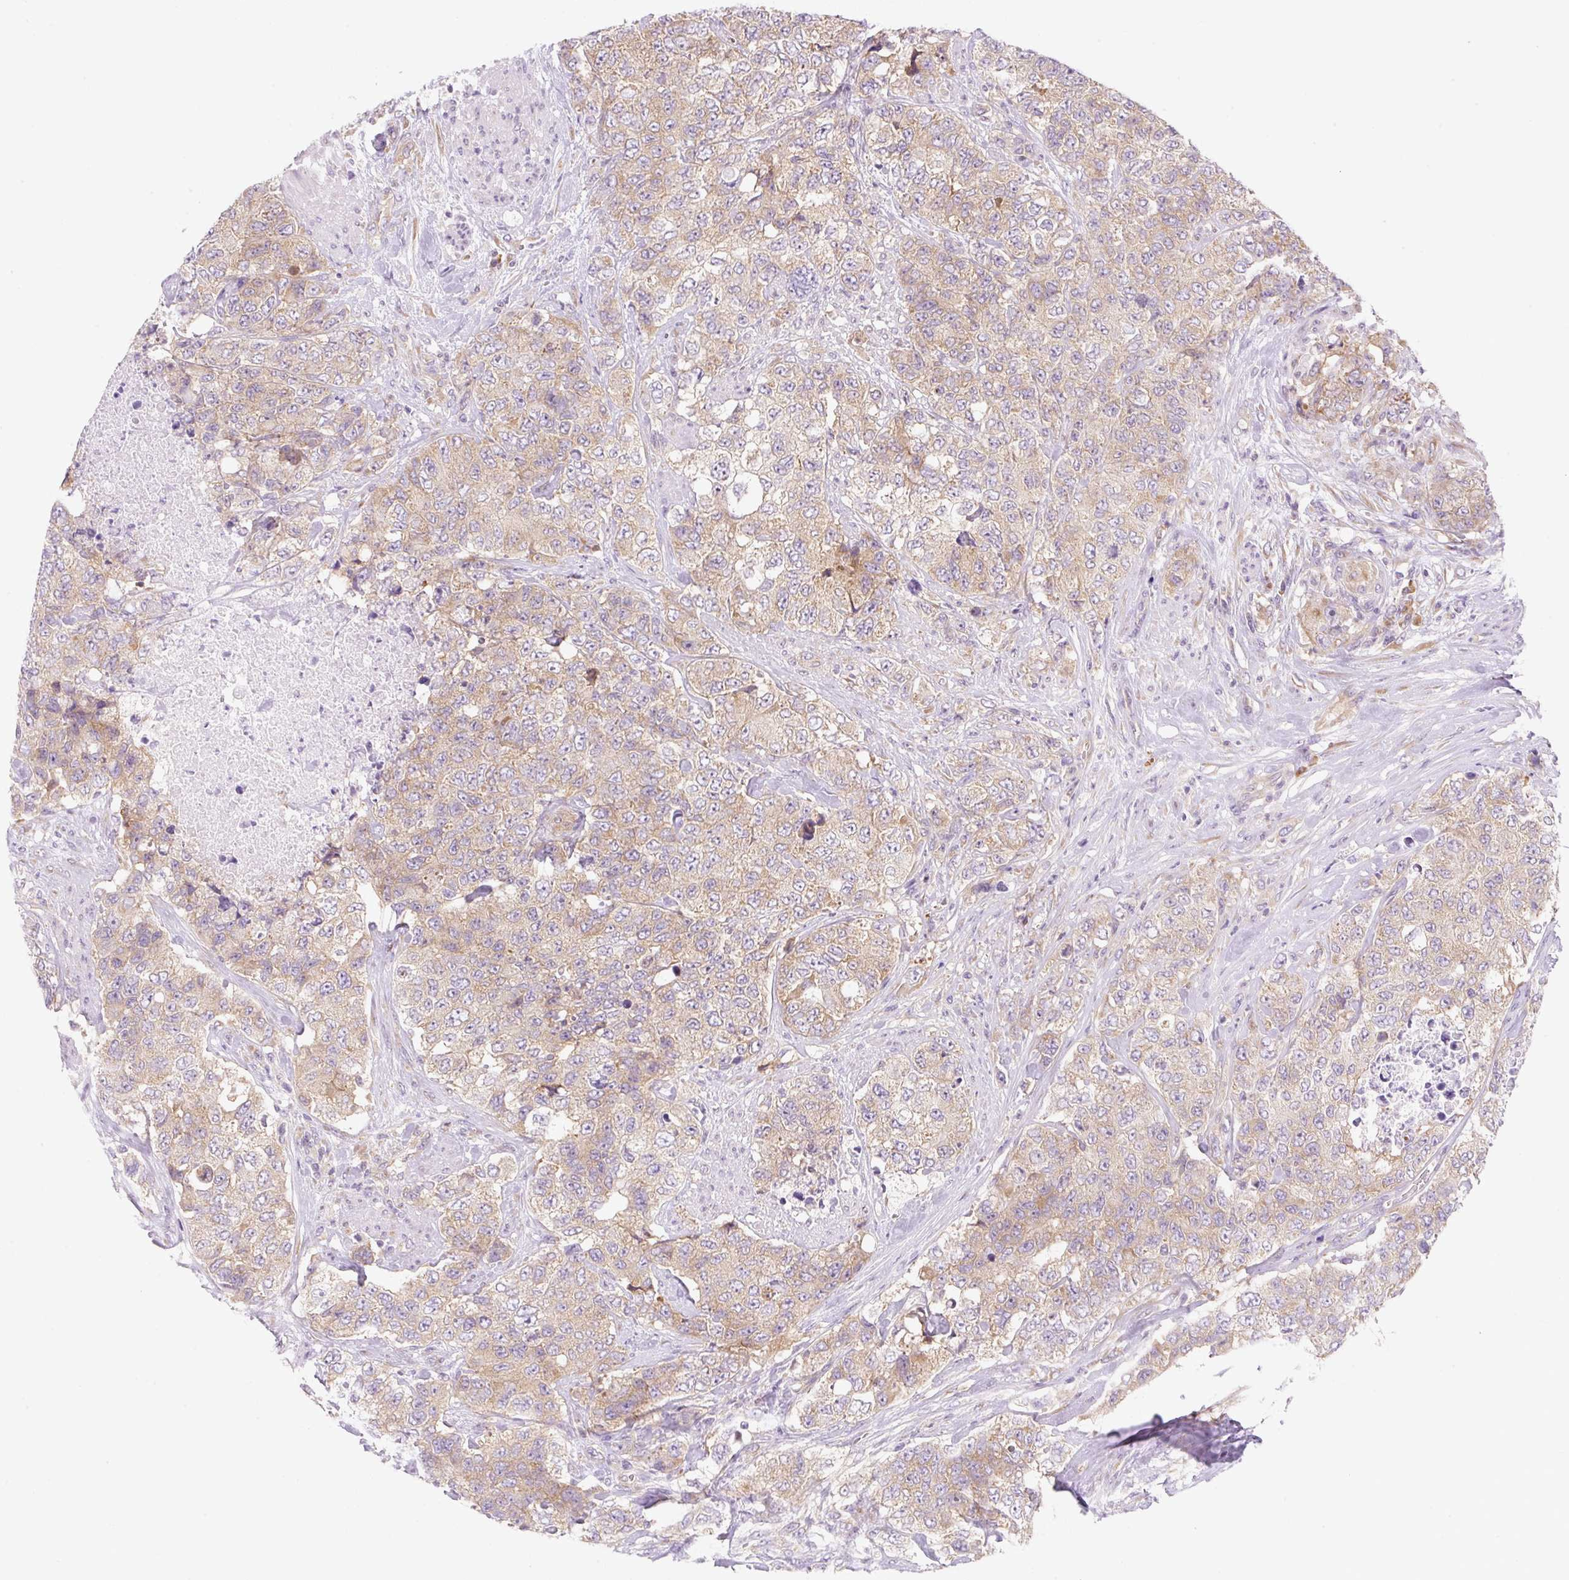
{"staining": {"intensity": "weak", "quantity": ">75%", "location": "cytoplasmic/membranous"}, "tissue": "urothelial cancer", "cell_type": "Tumor cells", "image_type": "cancer", "snomed": [{"axis": "morphology", "description": "Urothelial carcinoma, High grade"}, {"axis": "topography", "description": "Urinary bladder"}], "caption": "The histopathology image exhibits staining of urothelial cancer, revealing weak cytoplasmic/membranous protein expression (brown color) within tumor cells.", "gene": "RPL18A", "patient": {"sex": "female", "age": 78}}